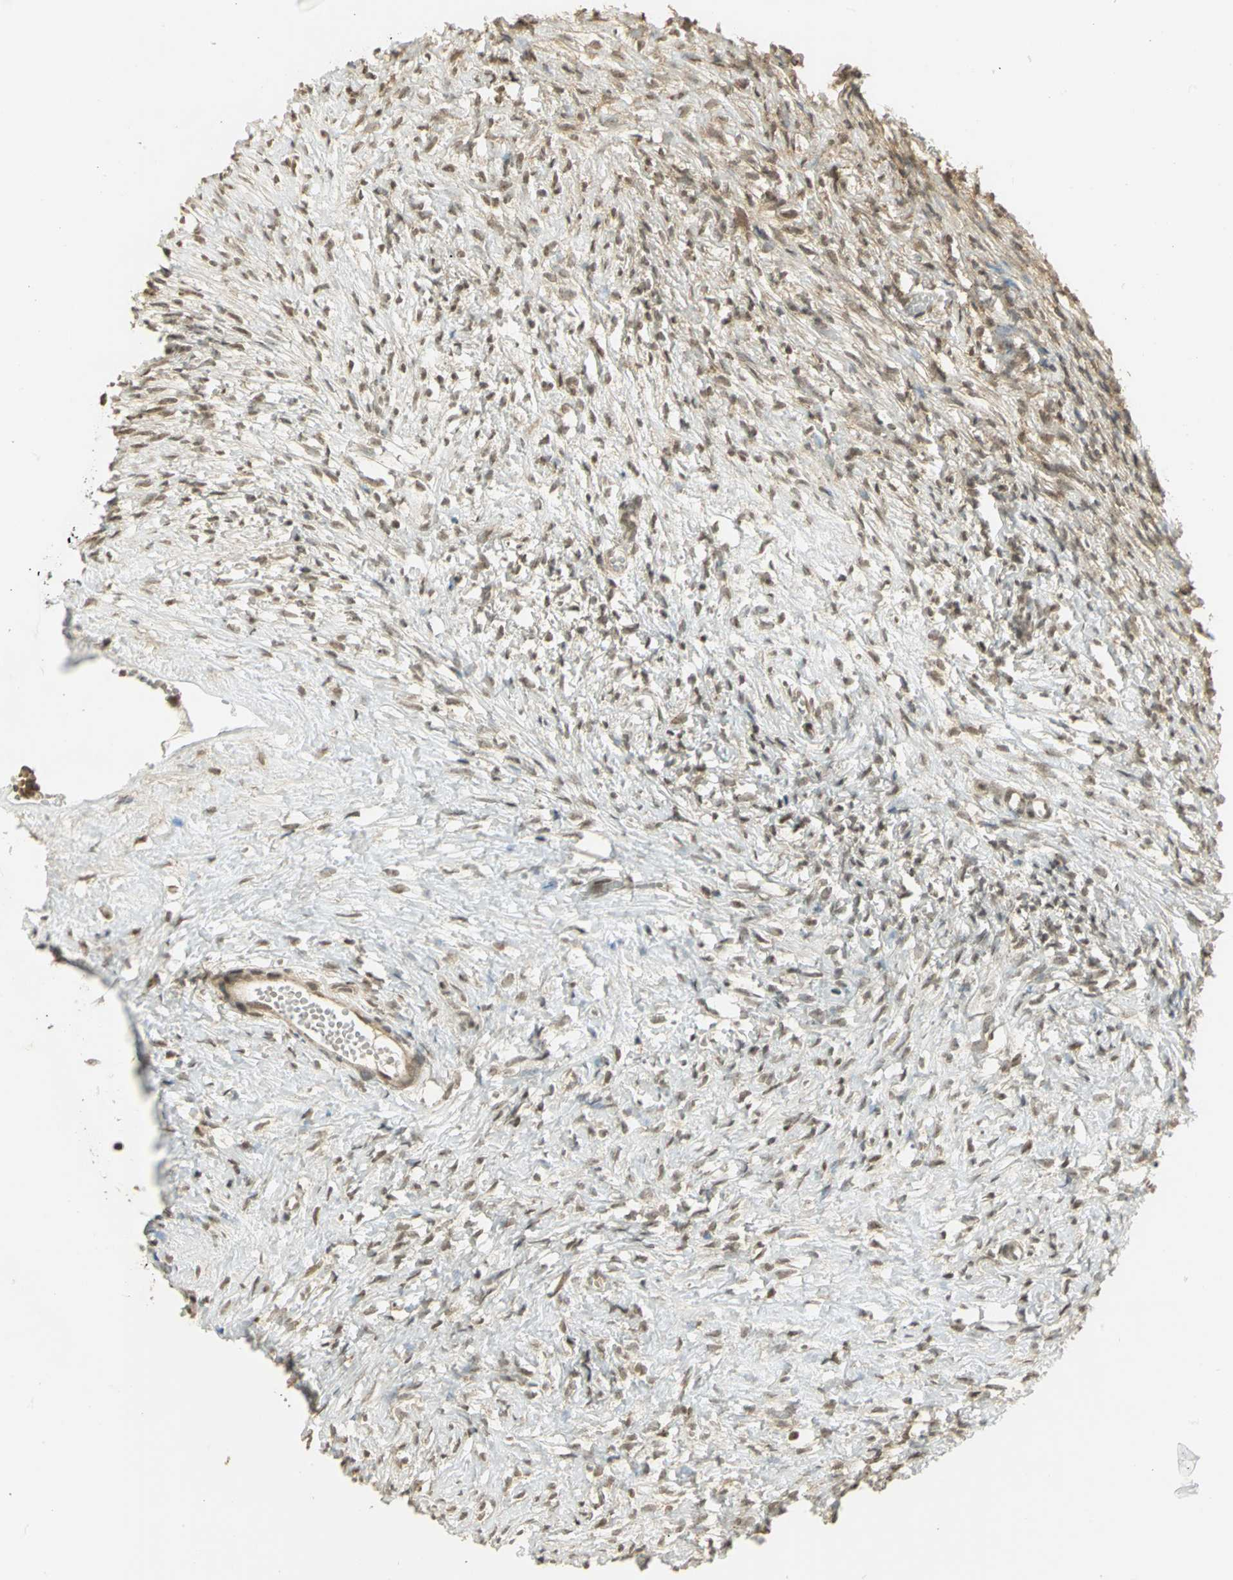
{"staining": {"intensity": "weak", "quantity": ">75%", "location": "cytoplasmic/membranous"}, "tissue": "ovary", "cell_type": "Ovarian stroma cells", "image_type": "normal", "snomed": [{"axis": "morphology", "description": "Normal tissue, NOS"}, {"axis": "topography", "description": "Ovary"}], "caption": "A brown stain shows weak cytoplasmic/membranous staining of a protein in ovarian stroma cells of benign ovary. (Brightfield microscopy of DAB IHC at high magnification).", "gene": "CDC34", "patient": {"sex": "female", "age": 35}}